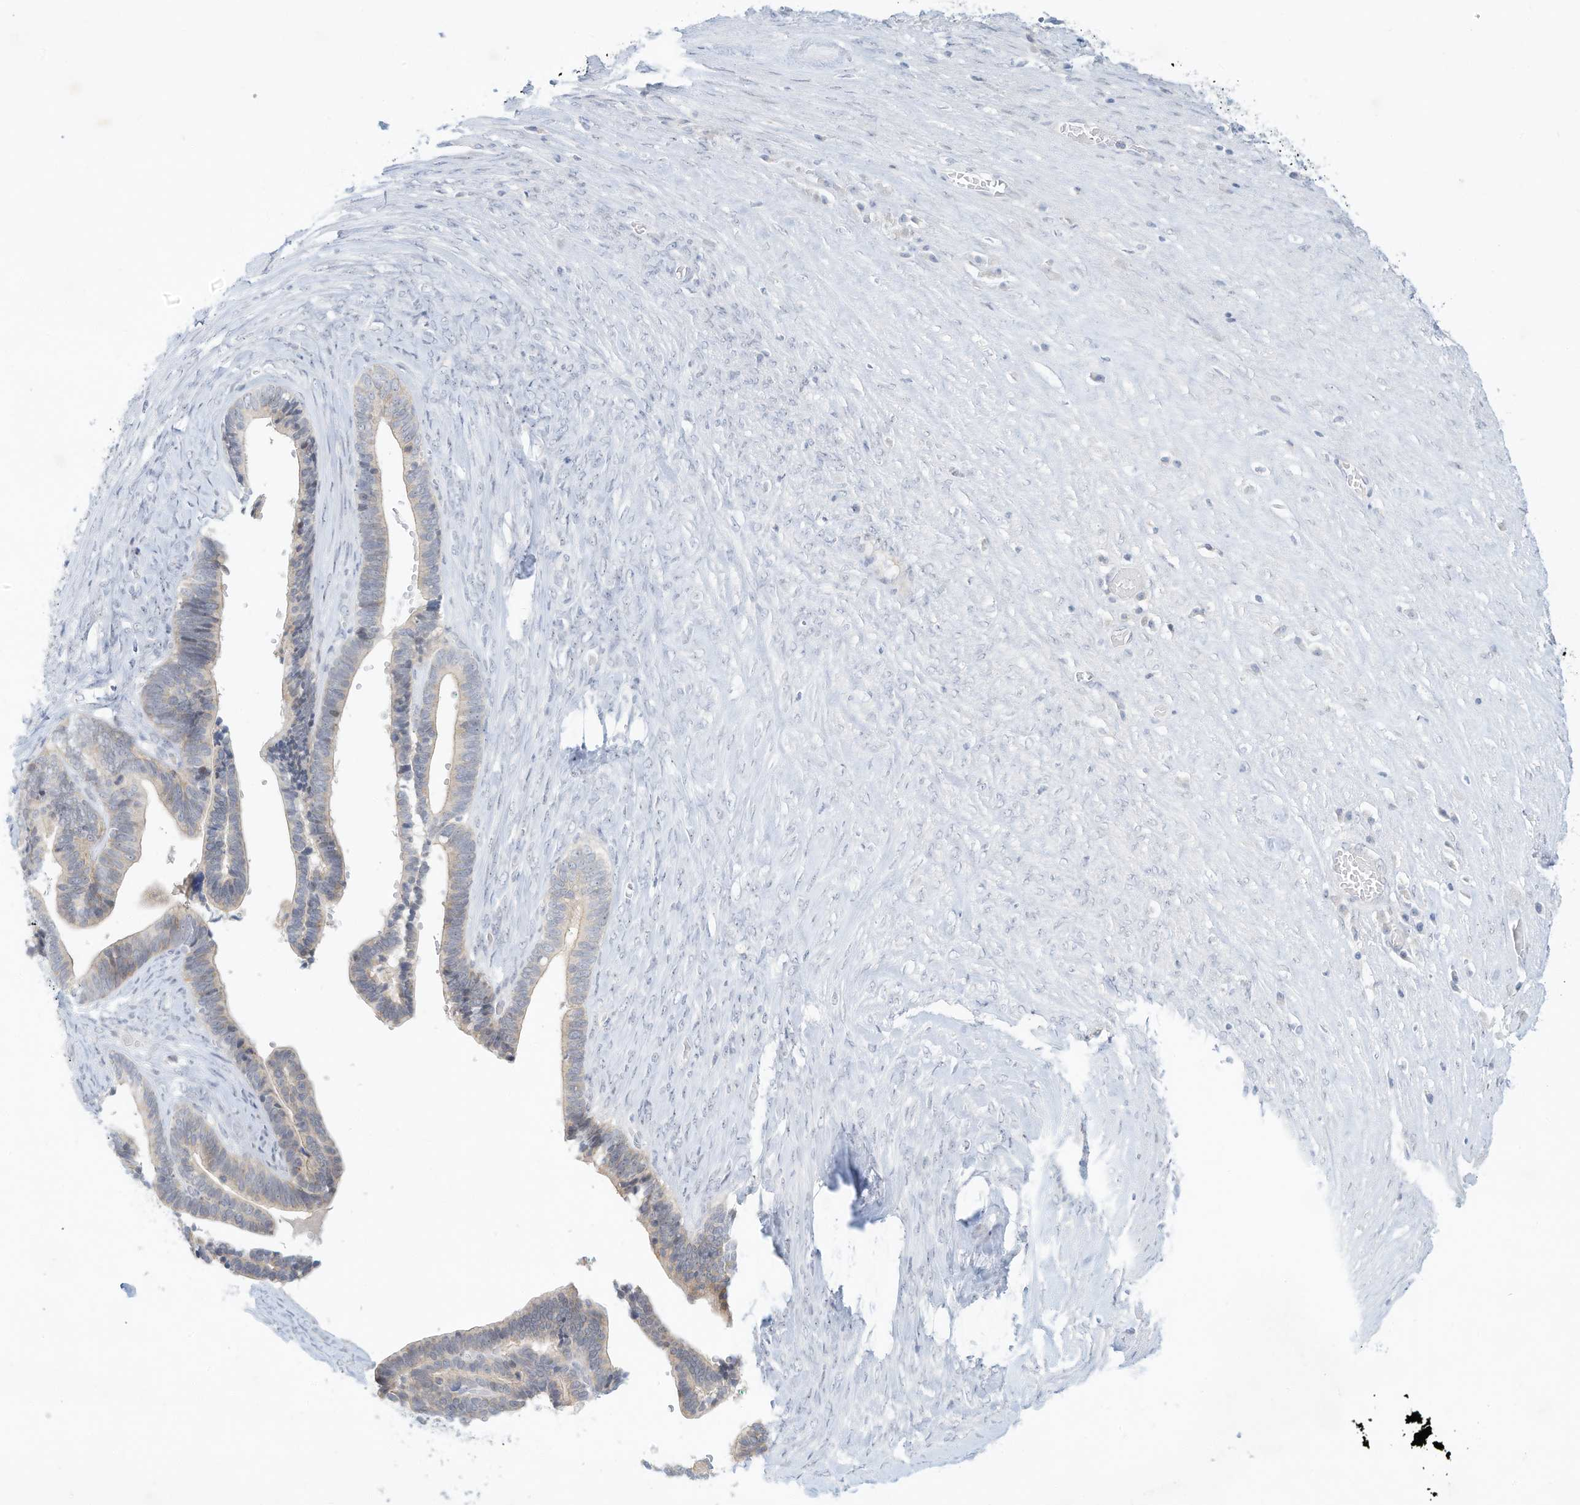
{"staining": {"intensity": "negative", "quantity": "none", "location": "none"}, "tissue": "ovarian cancer", "cell_type": "Tumor cells", "image_type": "cancer", "snomed": [{"axis": "morphology", "description": "Cystadenocarcinoma, serous, NOS"}, {"axis": "topography", "description": "Ovary"}], "caption": "This is an immunohistochemistry photomicrograph of ovarian serous cystadenocarcinoma. There is no positivity in tumor cells.", "gene": "PAK6", "patient": {"sex": "female", "age": 56}}